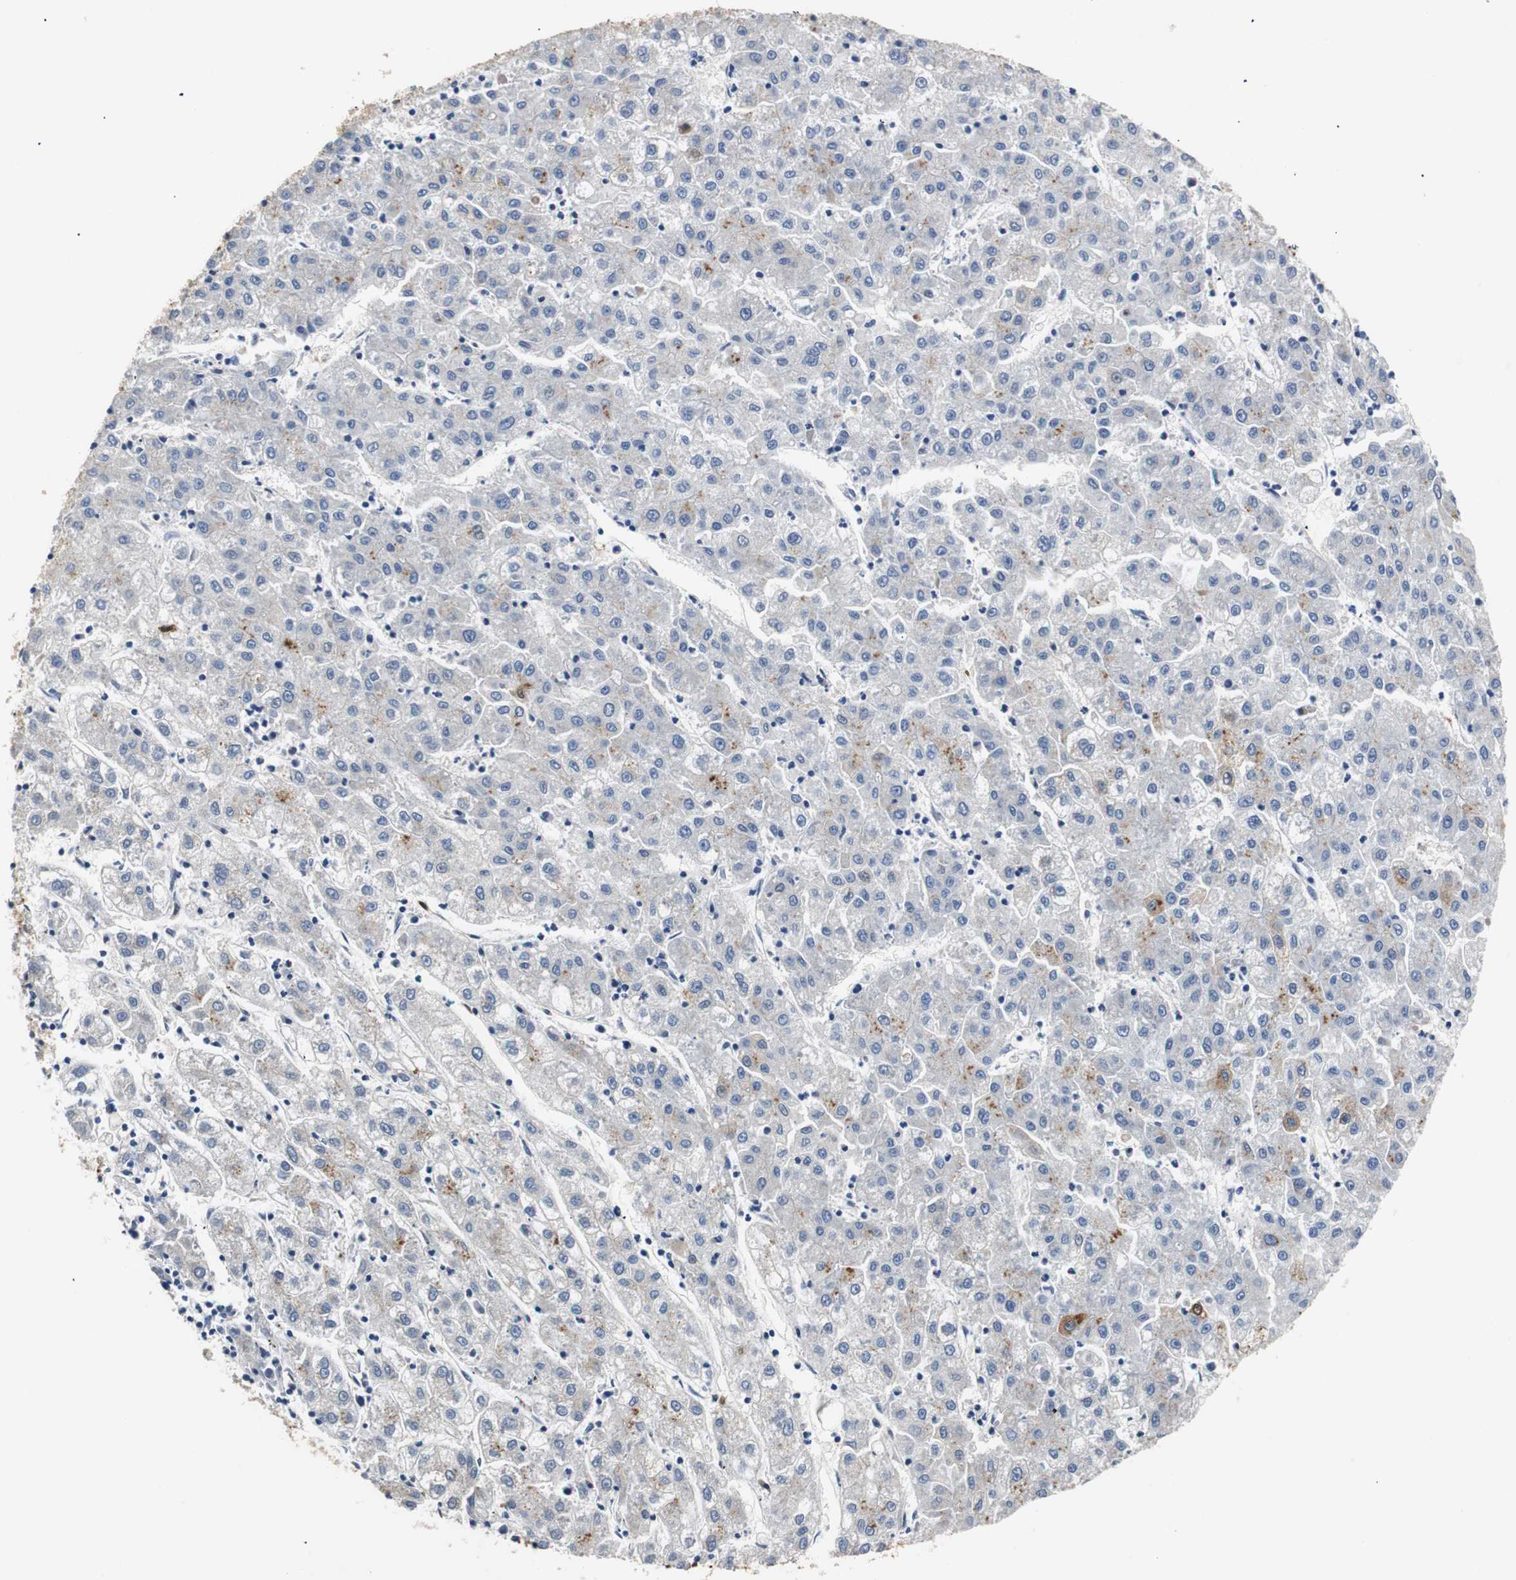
{"staining": {"intensity": "negative", "quantity": "none", "location": "none"}, "tissue": "liver cancer", "cell_type": "Tumor cells", "image_type": "cancer", "snomed": [{"axis": "morphology", "description": "Carcinoma, Hepatocellular, NOS"}, {"axis": "topography", "description": "Liver"}], "caption": "Tumor cells show no significant positivity in hepatocellular carcinoma (liver). (DAB (3,3'-diaminobenzidine) IHC, high magnification).", "gene": "PI15", "patient": {"sex": "male", "age": 72}}